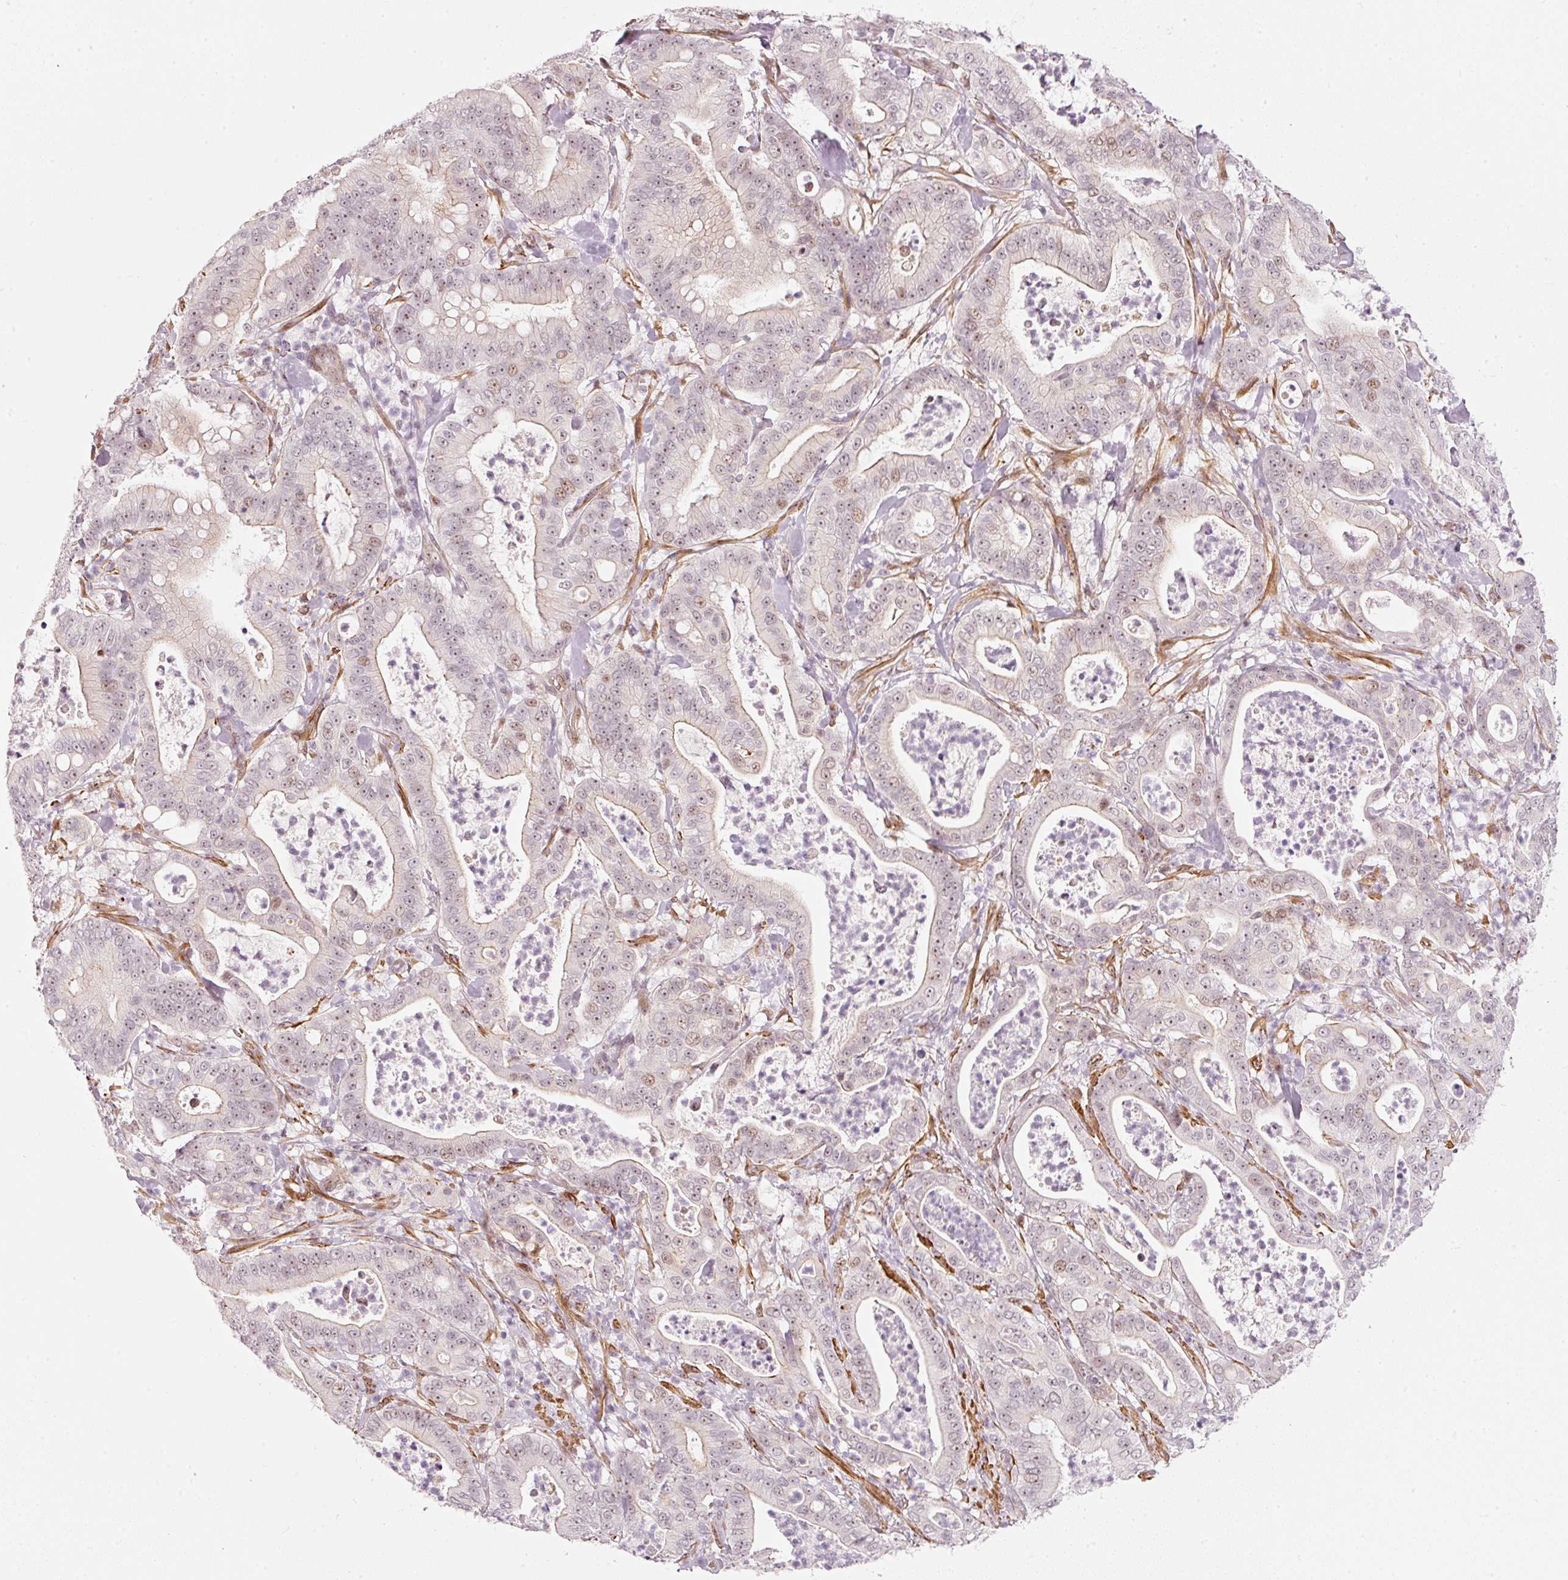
{"staining": {"intensity": "weak", "quantity": "25%-75%", "location": "nuclear"}, "tissue": "pancreatic cancer", "cell_type": "Tumor cells", "image_type": "cancer", "snomed": [{"axis": "morphology", "description": "Adenocarcinoma, NOS"}, {"axis": "topography", "description": "Pancreas"}], "caption": "There is low levels of weak nuclear positivity in tumor cells of pancreatic cancer (adenocarcinoma), as demonstrated by immunohistochemical staining (brown color).", "gene": "MXRA8", "patient": {"sex": "male", "age": 71}}